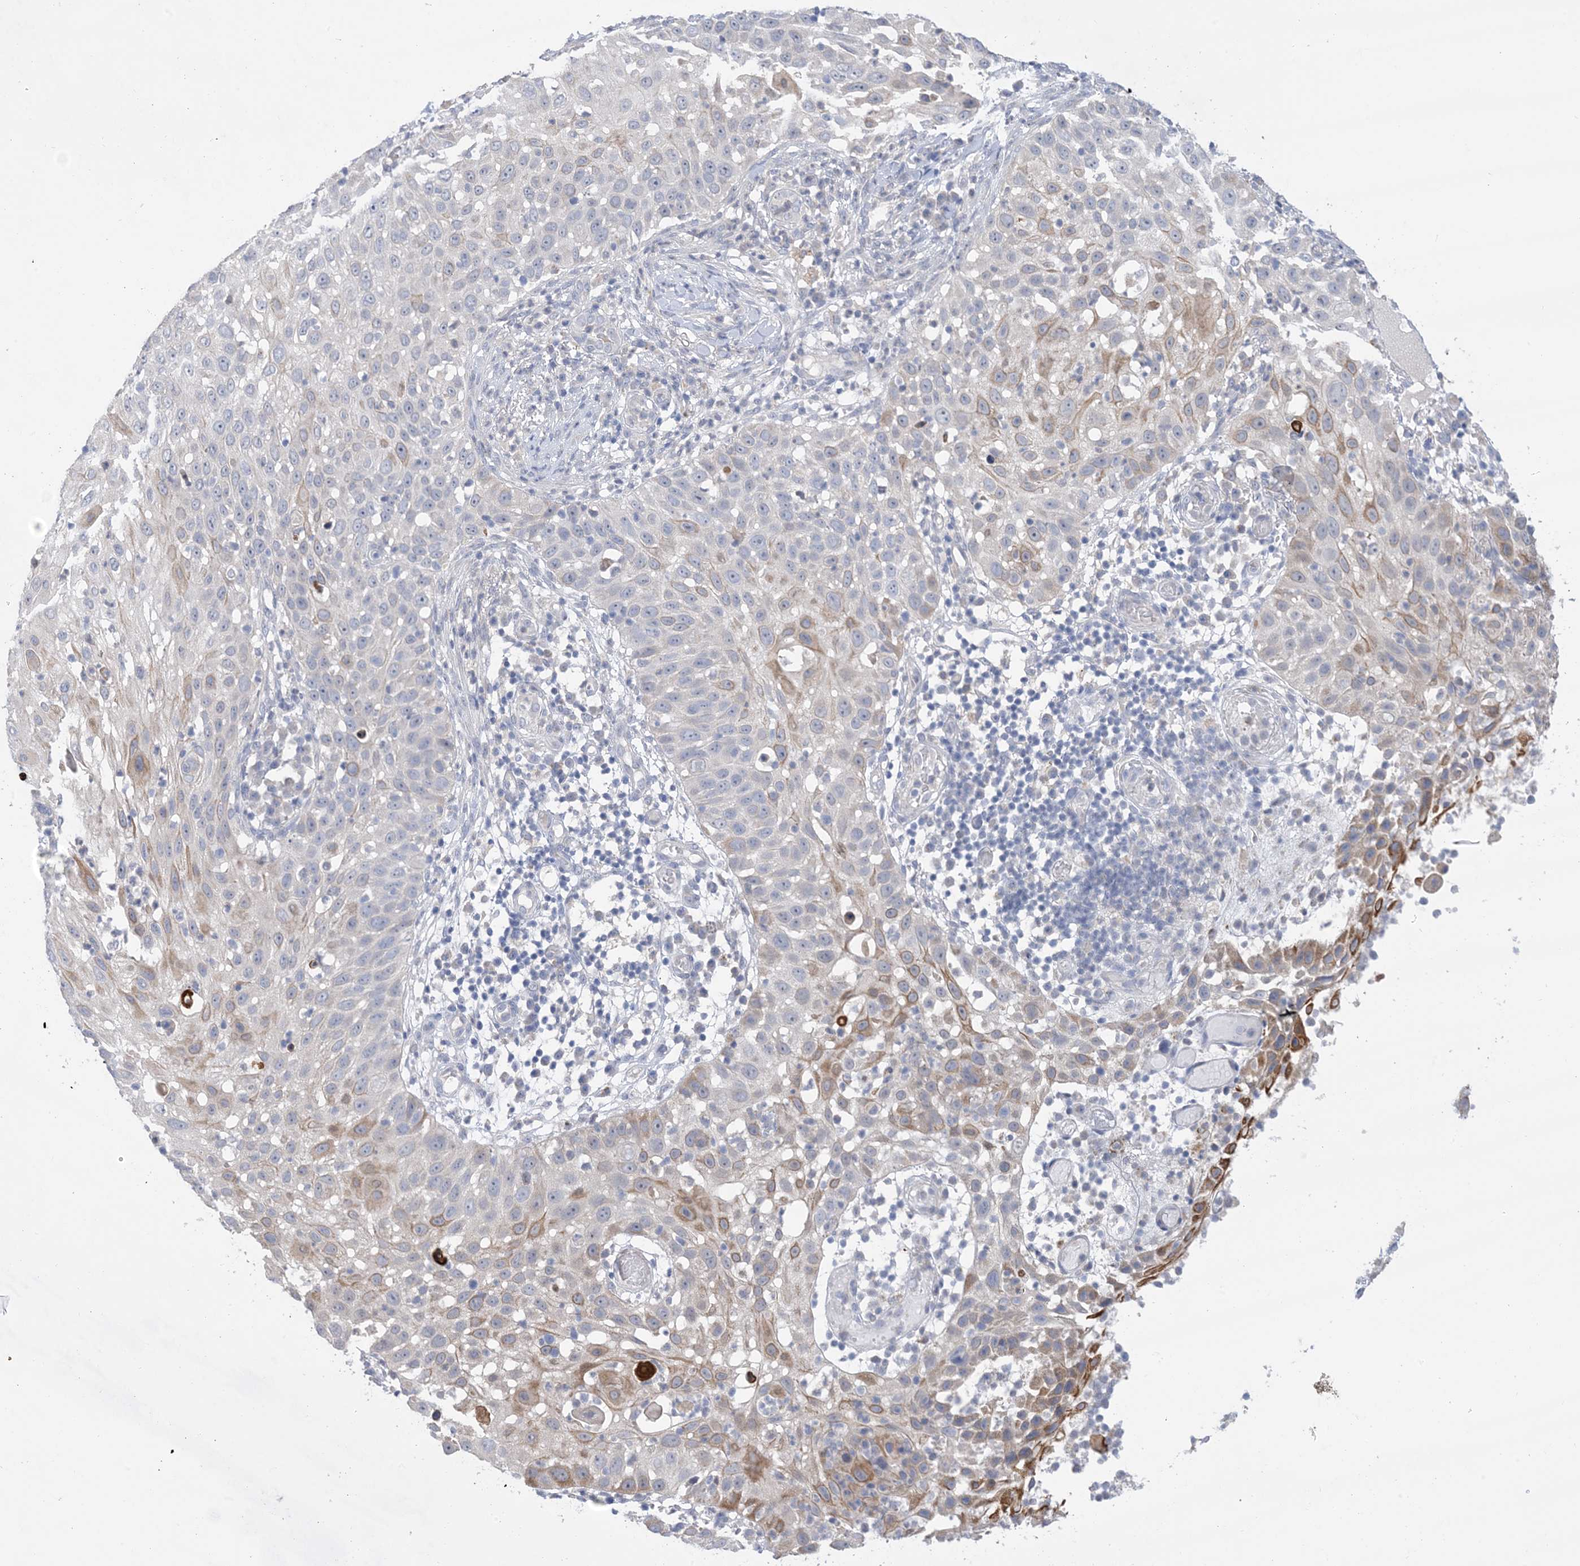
{"staining": {"intensity": "negative", "quantity": "none", "location": "none"}, "tissue": "skin cancer", "cell_type": "Tumor cells", "image_type": "cancer", "snomed": [{"axis": "morphology", "description": "Squamous cell carcinoma, NOS"}, {"axis": "topography", "description": "Skin"}], "caption": "This is an immunohistochemistry histopathology image of skin cancer. There is no positivity in tumor cells.", "gene": "TTYH1", "patient": {"sex": "female", "age": 44}}